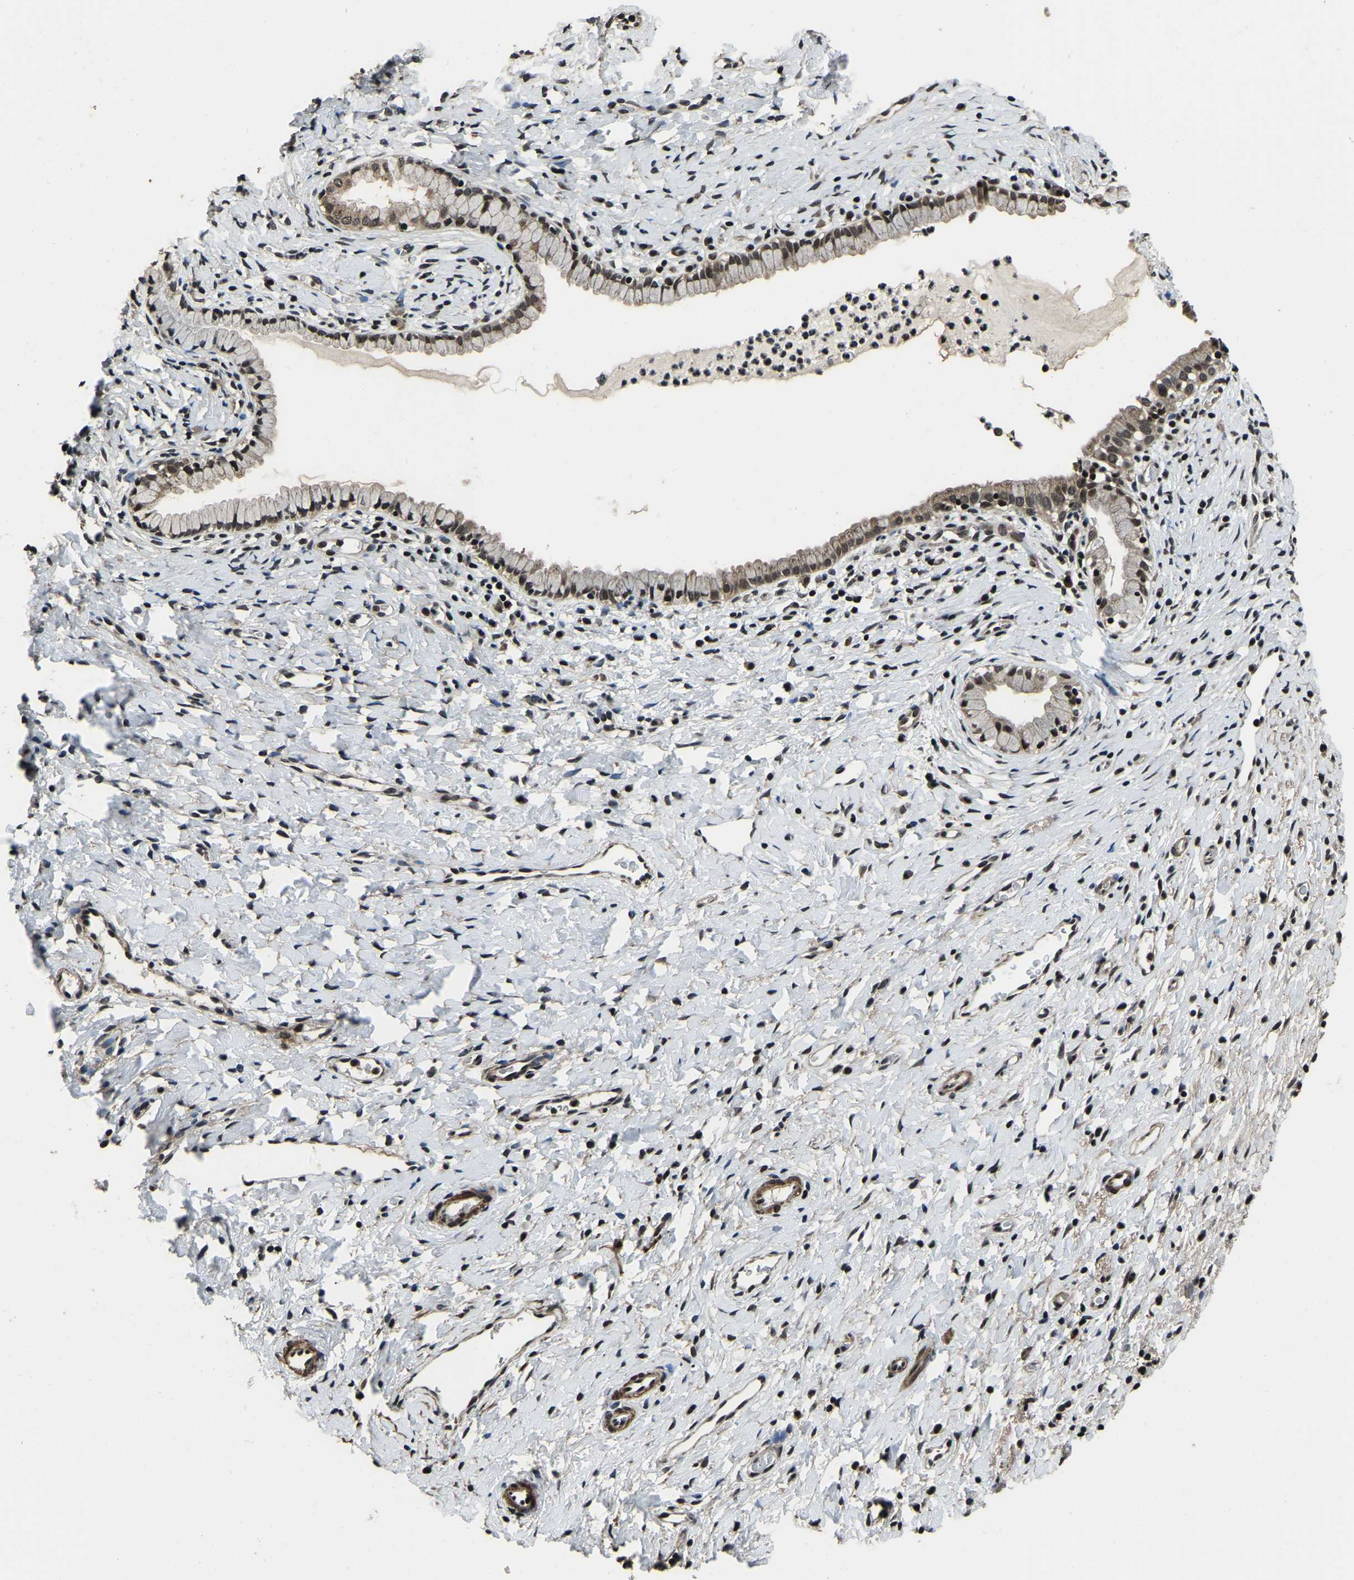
{"staining": {"intensity": "moderate", "quantity": "25%-75%", "location": "nuclear"}, "tissue": "cervix", "cell_type": "Glandular cells", "image_type": "normal", "snomed": [{"axis": "morphology", "description": "Normal tissue, NOS"}, {"axis": "topography", "description": "Cervix"}], "caption": "A medium amount of moderate nuclear staining is identified in approximately 25%-75% of glandular cells in normal cervix. (DAB IHC, brown staining for protein, blue staining for nuclei).", "gene": "ANKIB1", "patient": {"sex": "female", "age": 72}}